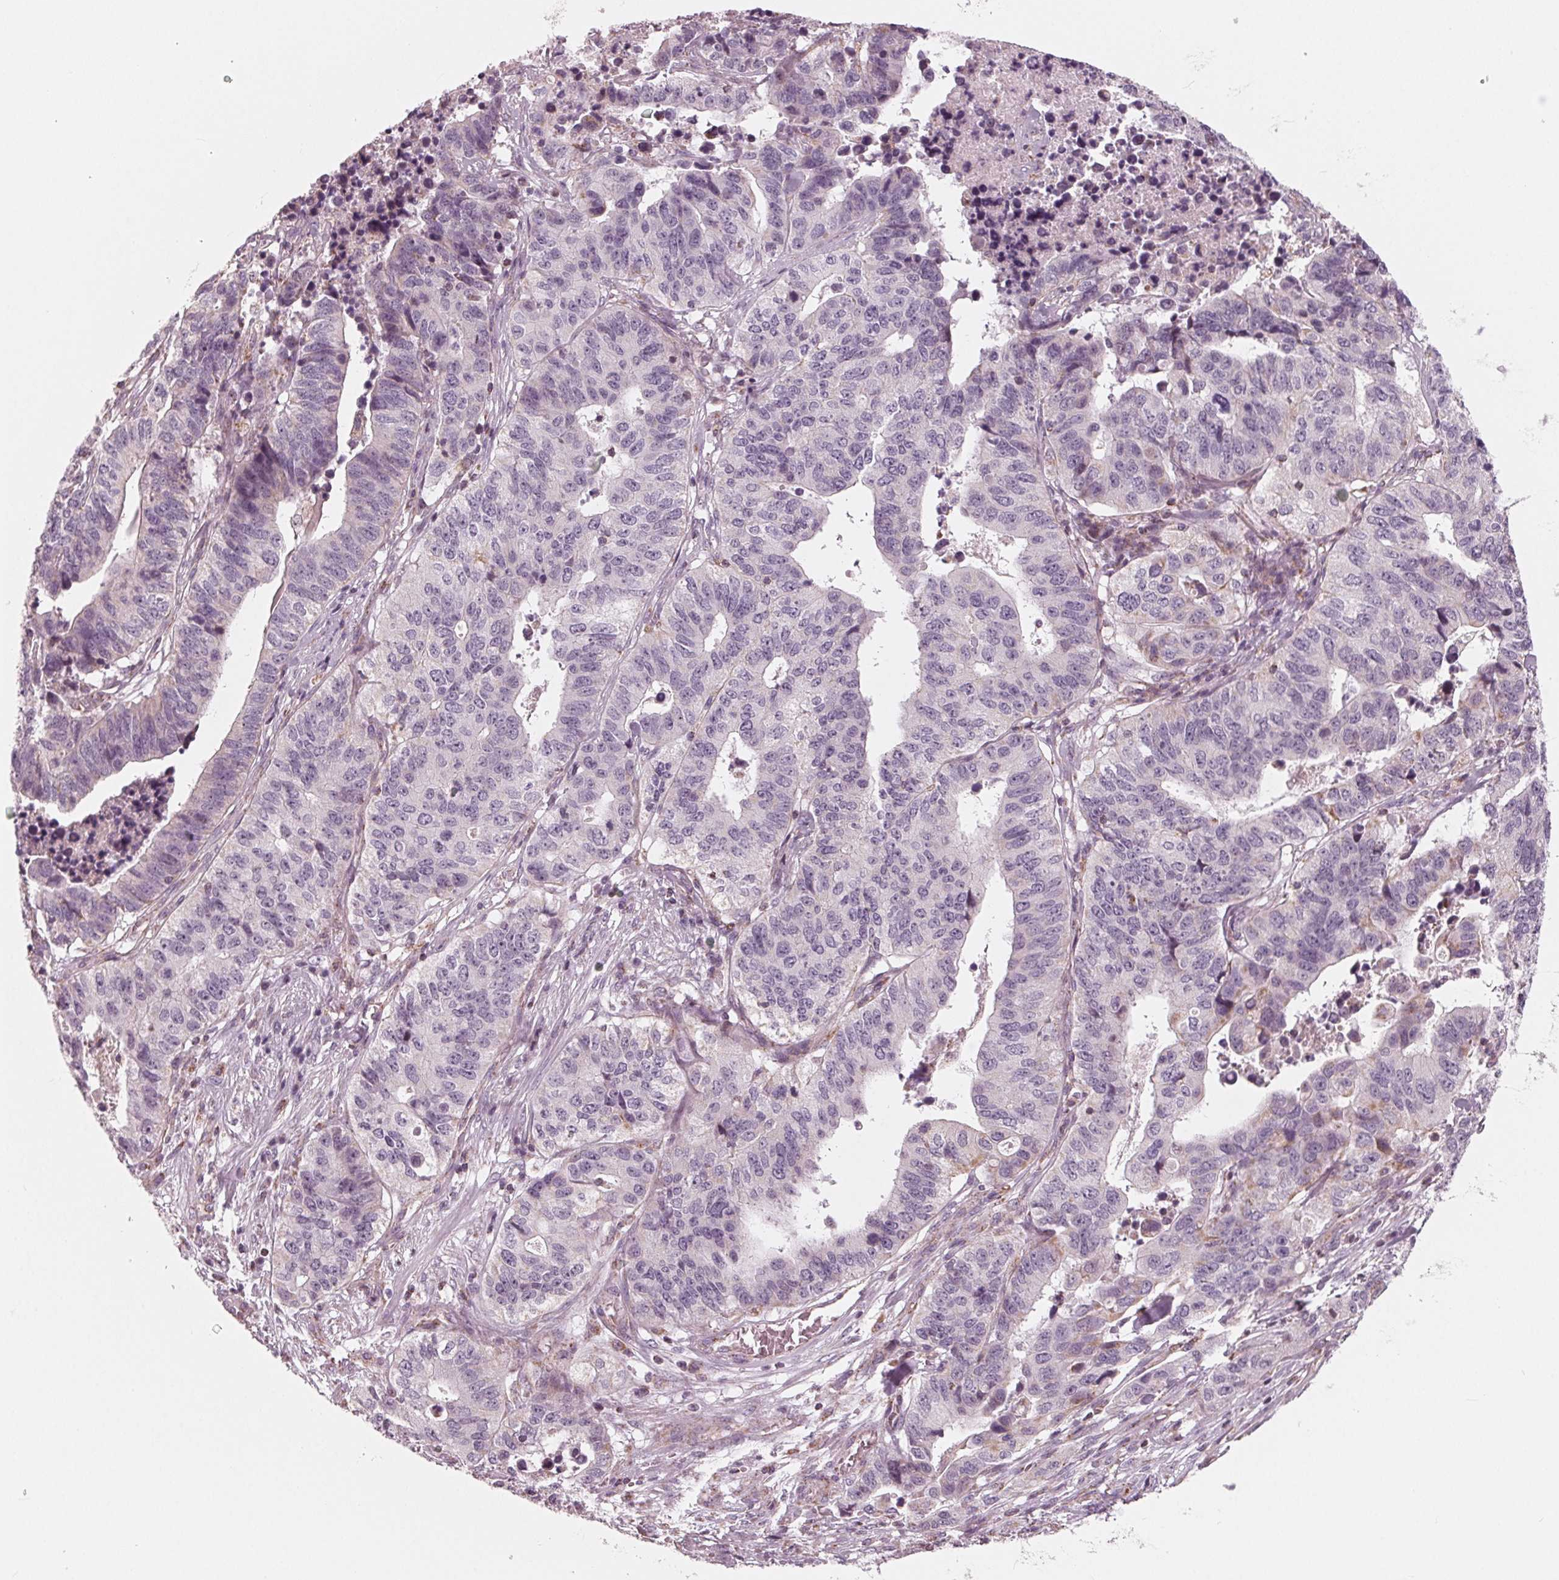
{"staining": {"intensity": "negative", "quantity": "none", "location": "none"}, "tissue": "stomach cancer", "cell_type": "Tumor cells", "image_type": "cancer", "snomed": [{"axis": "morphology", "description": "Adenocarcinoma, NOS"}, {"axis": "topography", "description": "Stomach, upper"}], "caption": "Stomach cancer (adenocarcinoma) stained for a protein using immunohistochemistry exhibits no expression tumor cells.", "gene": "DCAF4L2", "patient": {"sex": "female", "age": 67}}